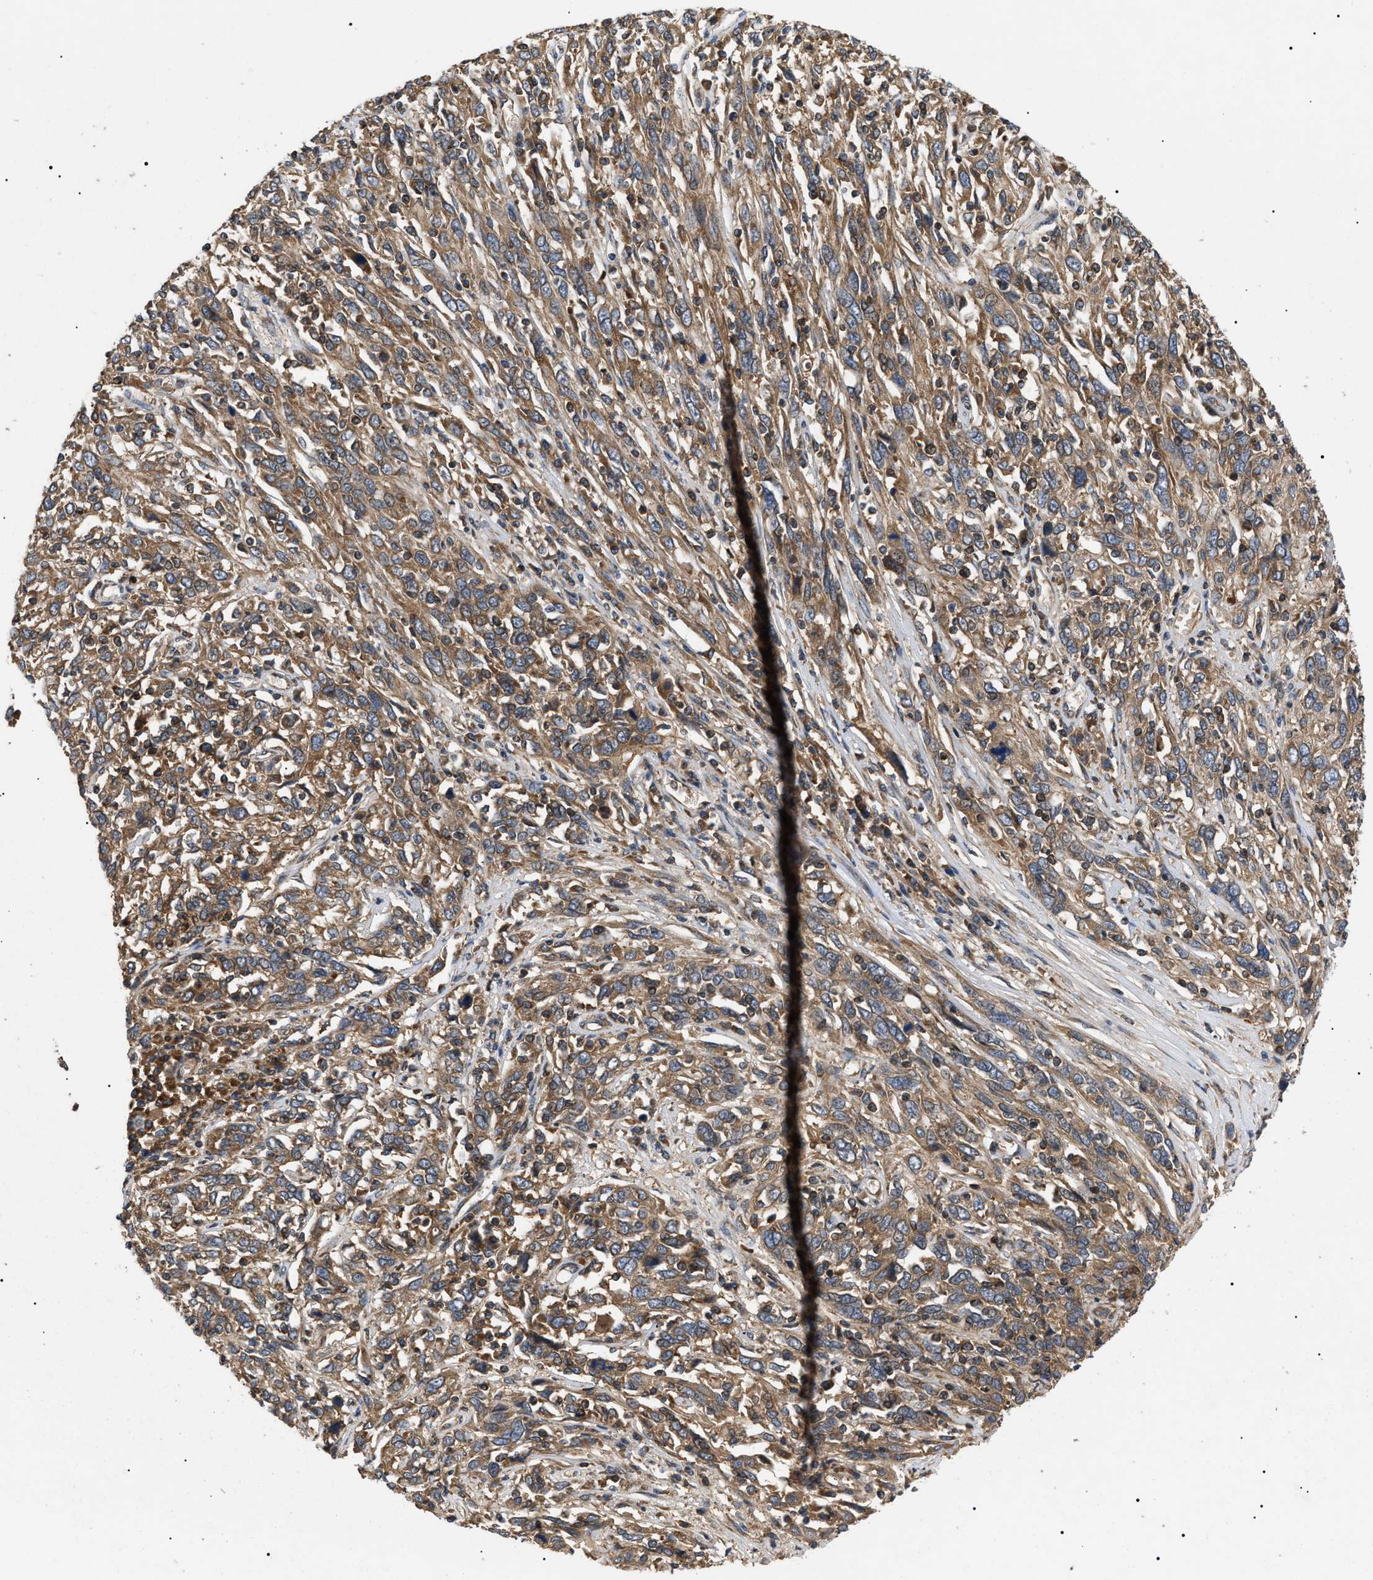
{"staining": {"intensity": "moderate", "quantity": ">75%", "location": "cytoplasmic/membranous"}, "tissue": "cervical cancer", "cell_type": "Tumor cells", "image_type": "cancer", "snomed": [{"axis": "morphology", "description": "Squamous cell carcinoma, NOS"}, {"axis": "topography", "description": "Cervix"}], "caption": "Immunohistochemistry (IHC) micrograph of neoplastic tissue: human cervical squamous cell carcinoma stained using immunohistochemistry (IHC) reveals medium levels of moderate protein expression localized specifically in the cytoplasmic/membranous of tumor cells, appearing as a cytoplasmic/membranous brown color.", "gene": "PPM1B", "patient": {"sex": "female", "age": 46}}